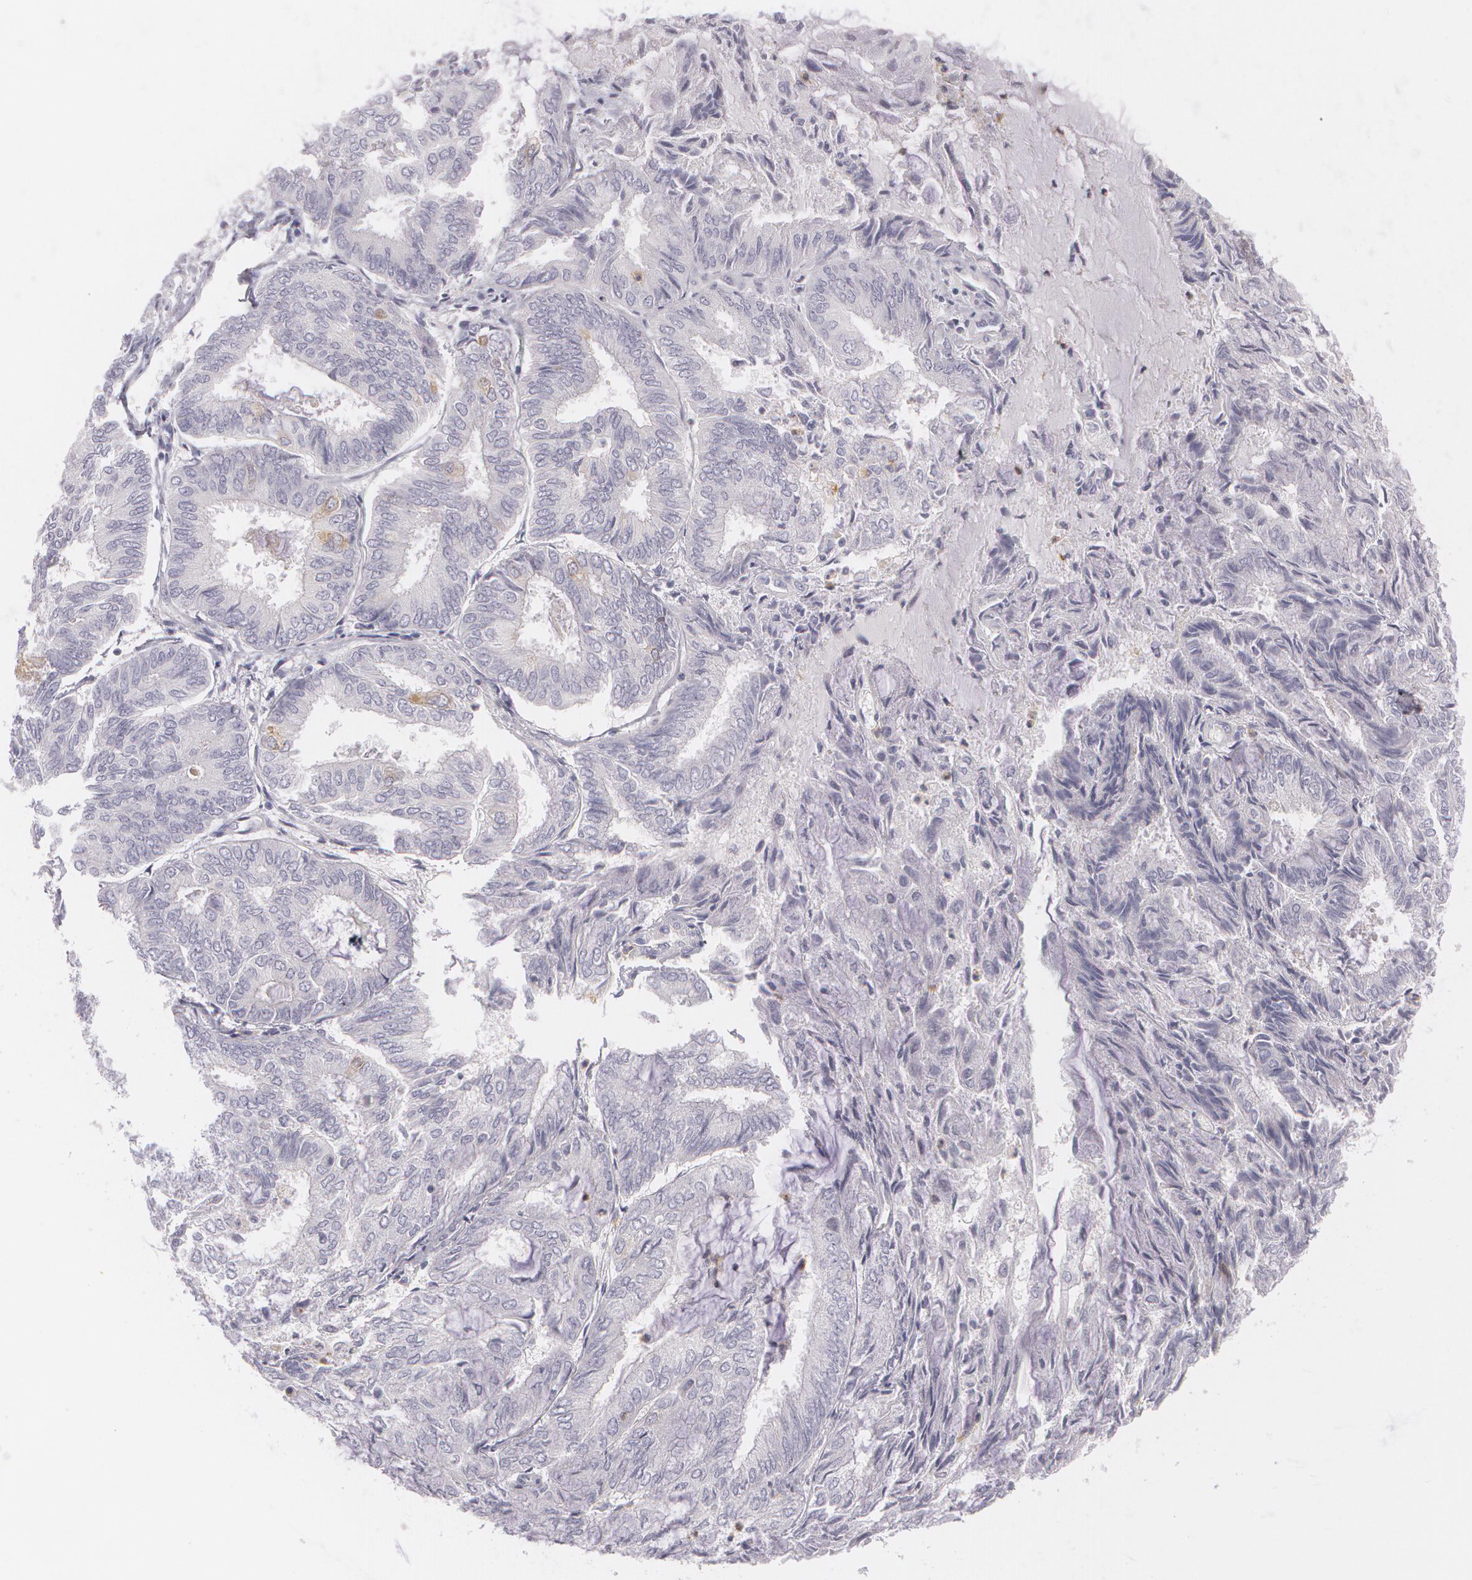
{"staining": {"intensity": "negative", "quantity": "none", "location": "none"}, "tissue": "endometrial cancer", "cell_type": "Tumor cells", "image_type": "cancer", "snomed": [{"axis": "morphology", "description": "Adenocarcinoma, NOS"}, {"axis": "topography", "description": "Endometrium"}], "caption": "Immunohistochemical staining of endometrial cancer (adenocarcinoma) reveals no significant expression in tumor cells.", "gene": "FAM181A", "patient": {"sex": "female", "age": 59}}